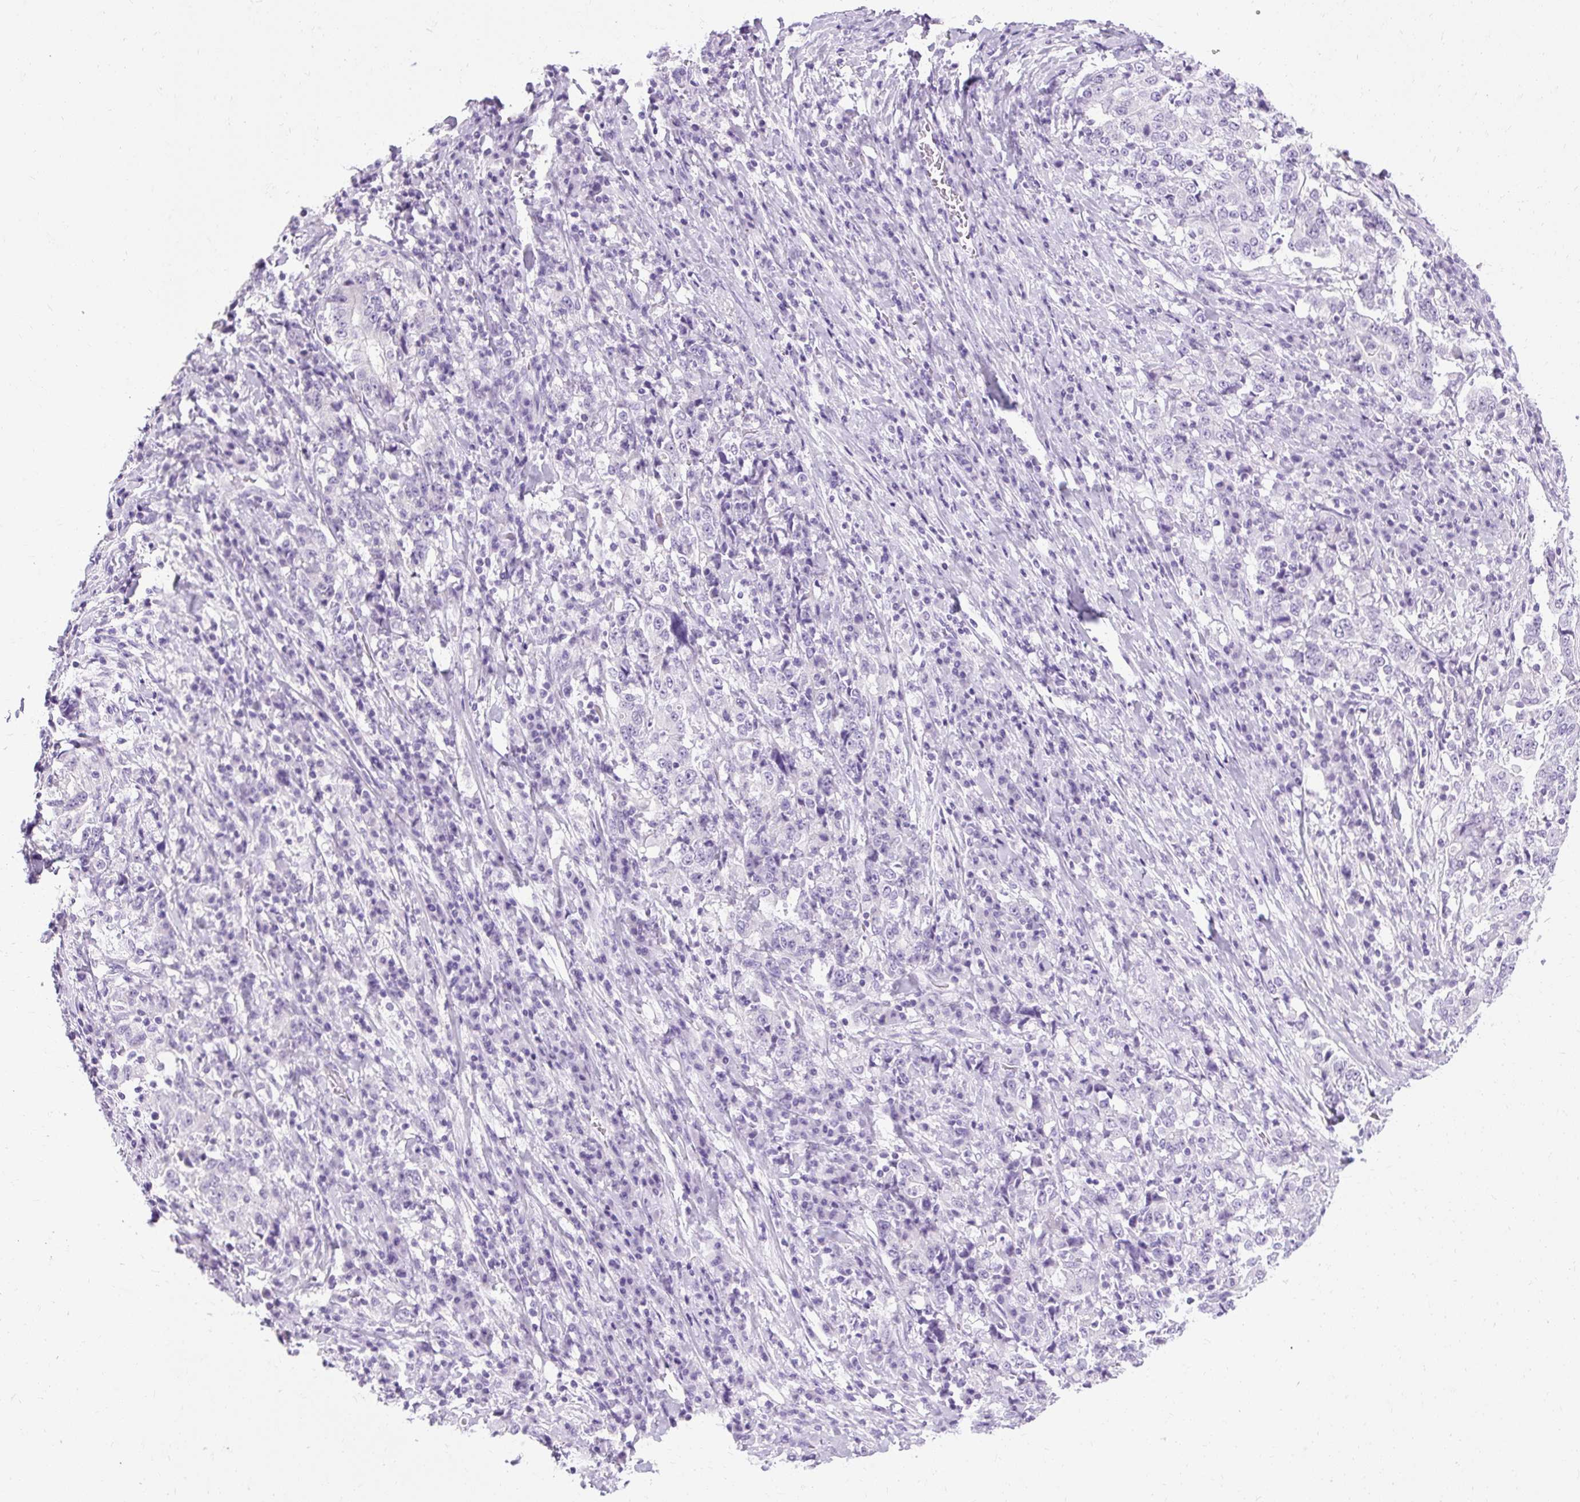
{"staining": {"intensity": "negative", "quantity": "none", "location": "none"}, "tissue": "stomach cancer", "cell_type": "Tumor cells", "image_type": "cancer", "snomed": [{"axis": "morphology", "description": "Normal tissue, NOS"}, {"axis": "morphology", "description": "Adenocarcinoma, NOS"}, {"axis": "topography", "description": "Stomach, upper"}, {"axis": "topography", "description": "Stomach"}], "caption": "Histopathology image shows no protein staining in tumor cells of stomach adenocarcinoma tissue.", "gene": "B3GNT4", "patient": {"sex": "male", "age": 59}}